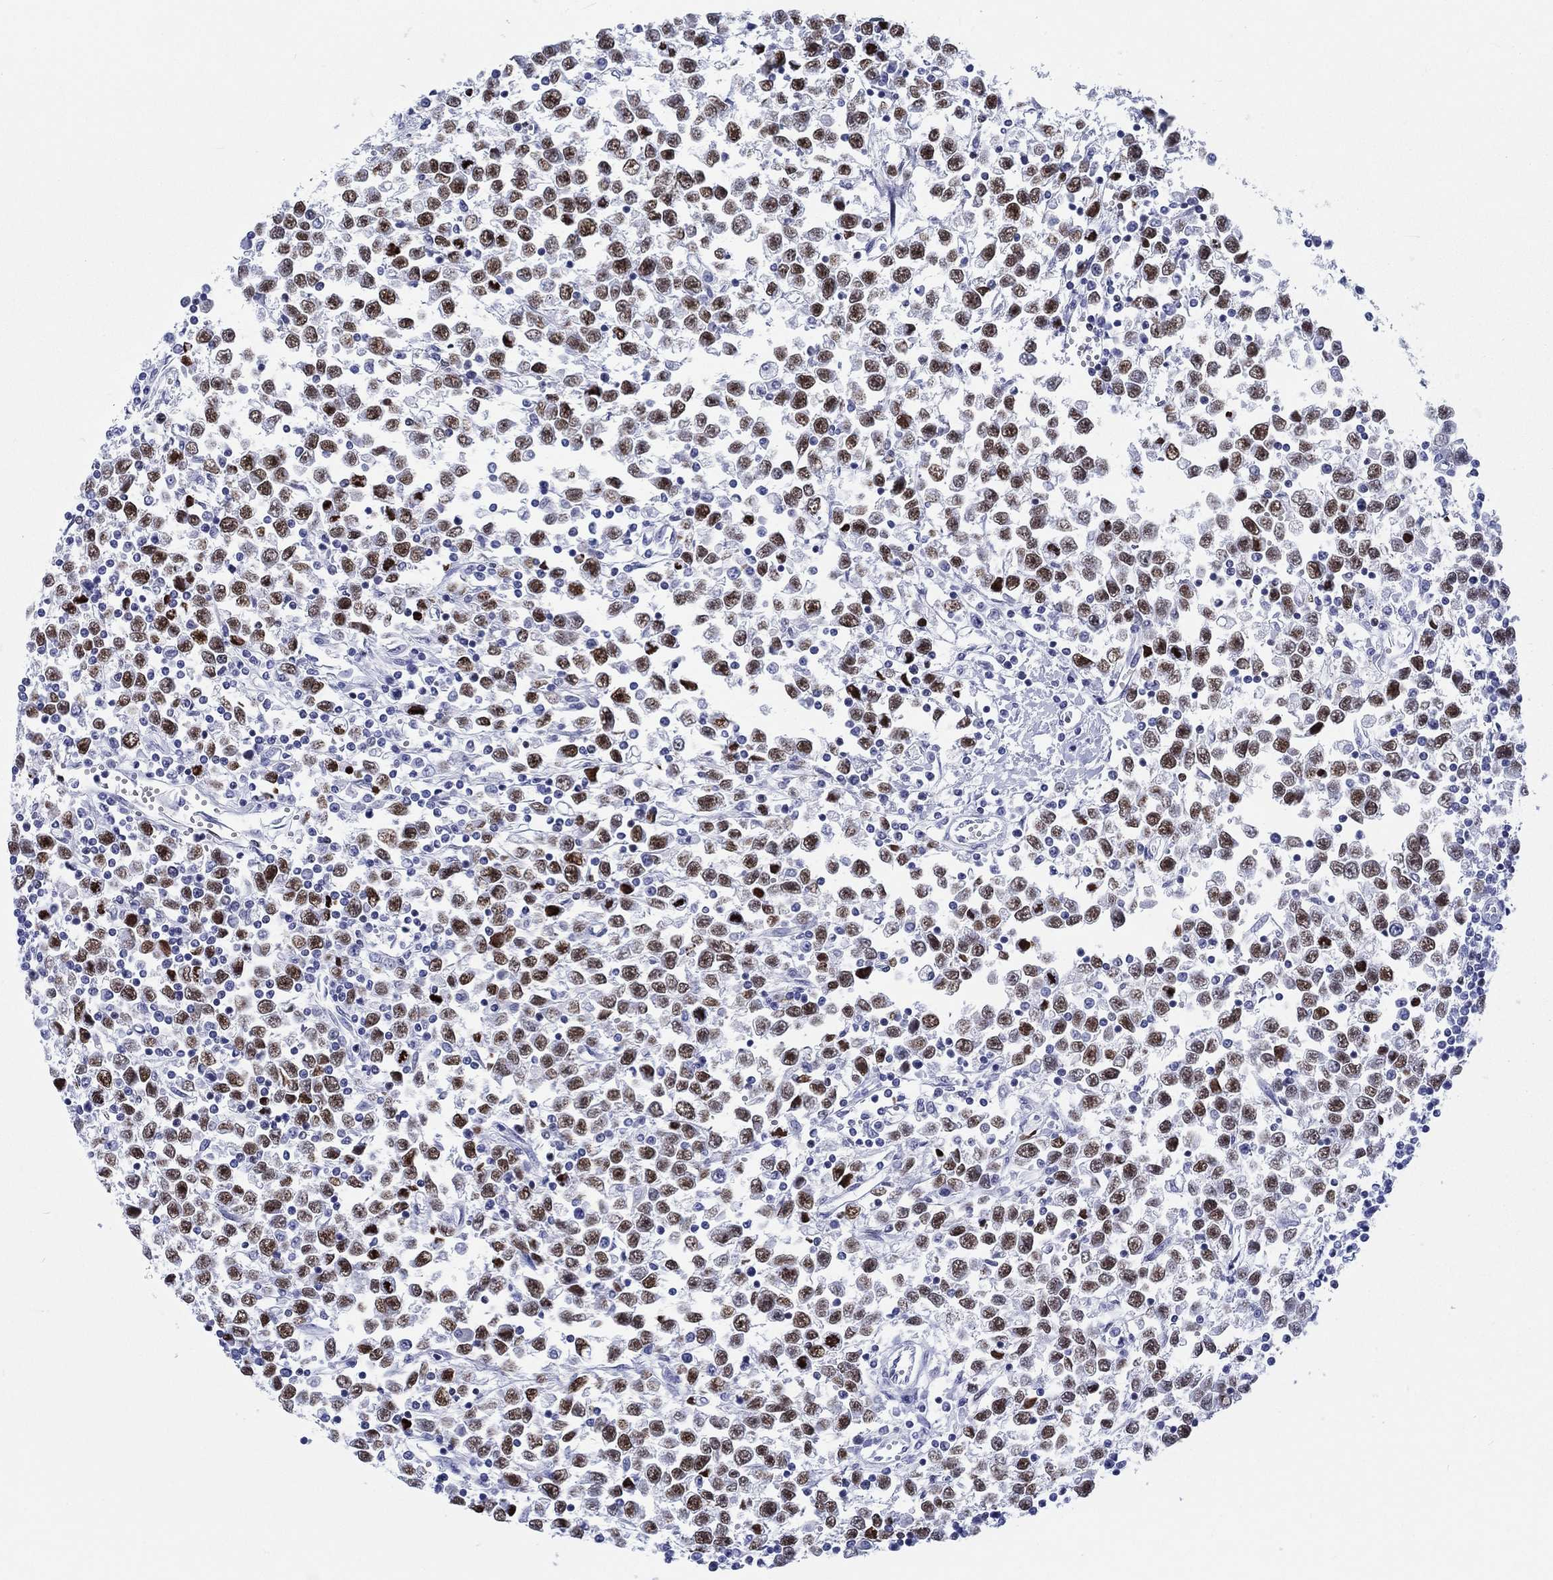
{"staining": {"intensity": "strong", "quantity": "25%-75%", "location": "nuclear"}, "tissue": "testis cancer", "cell_type": "Tumor cells", "image_type": "cancer", "snomed": [{"axis": "morphology", "description": "Seminoma, NOS"}, {"axis": "topography", "description": "Testis"}], "caption": "A histopathology image of seminoma (testis) stained for a protein shows strong nuclear brown staining in tumor cells.", "gene": "H1-1", "patient": {"sex": "male", "age": 34}}